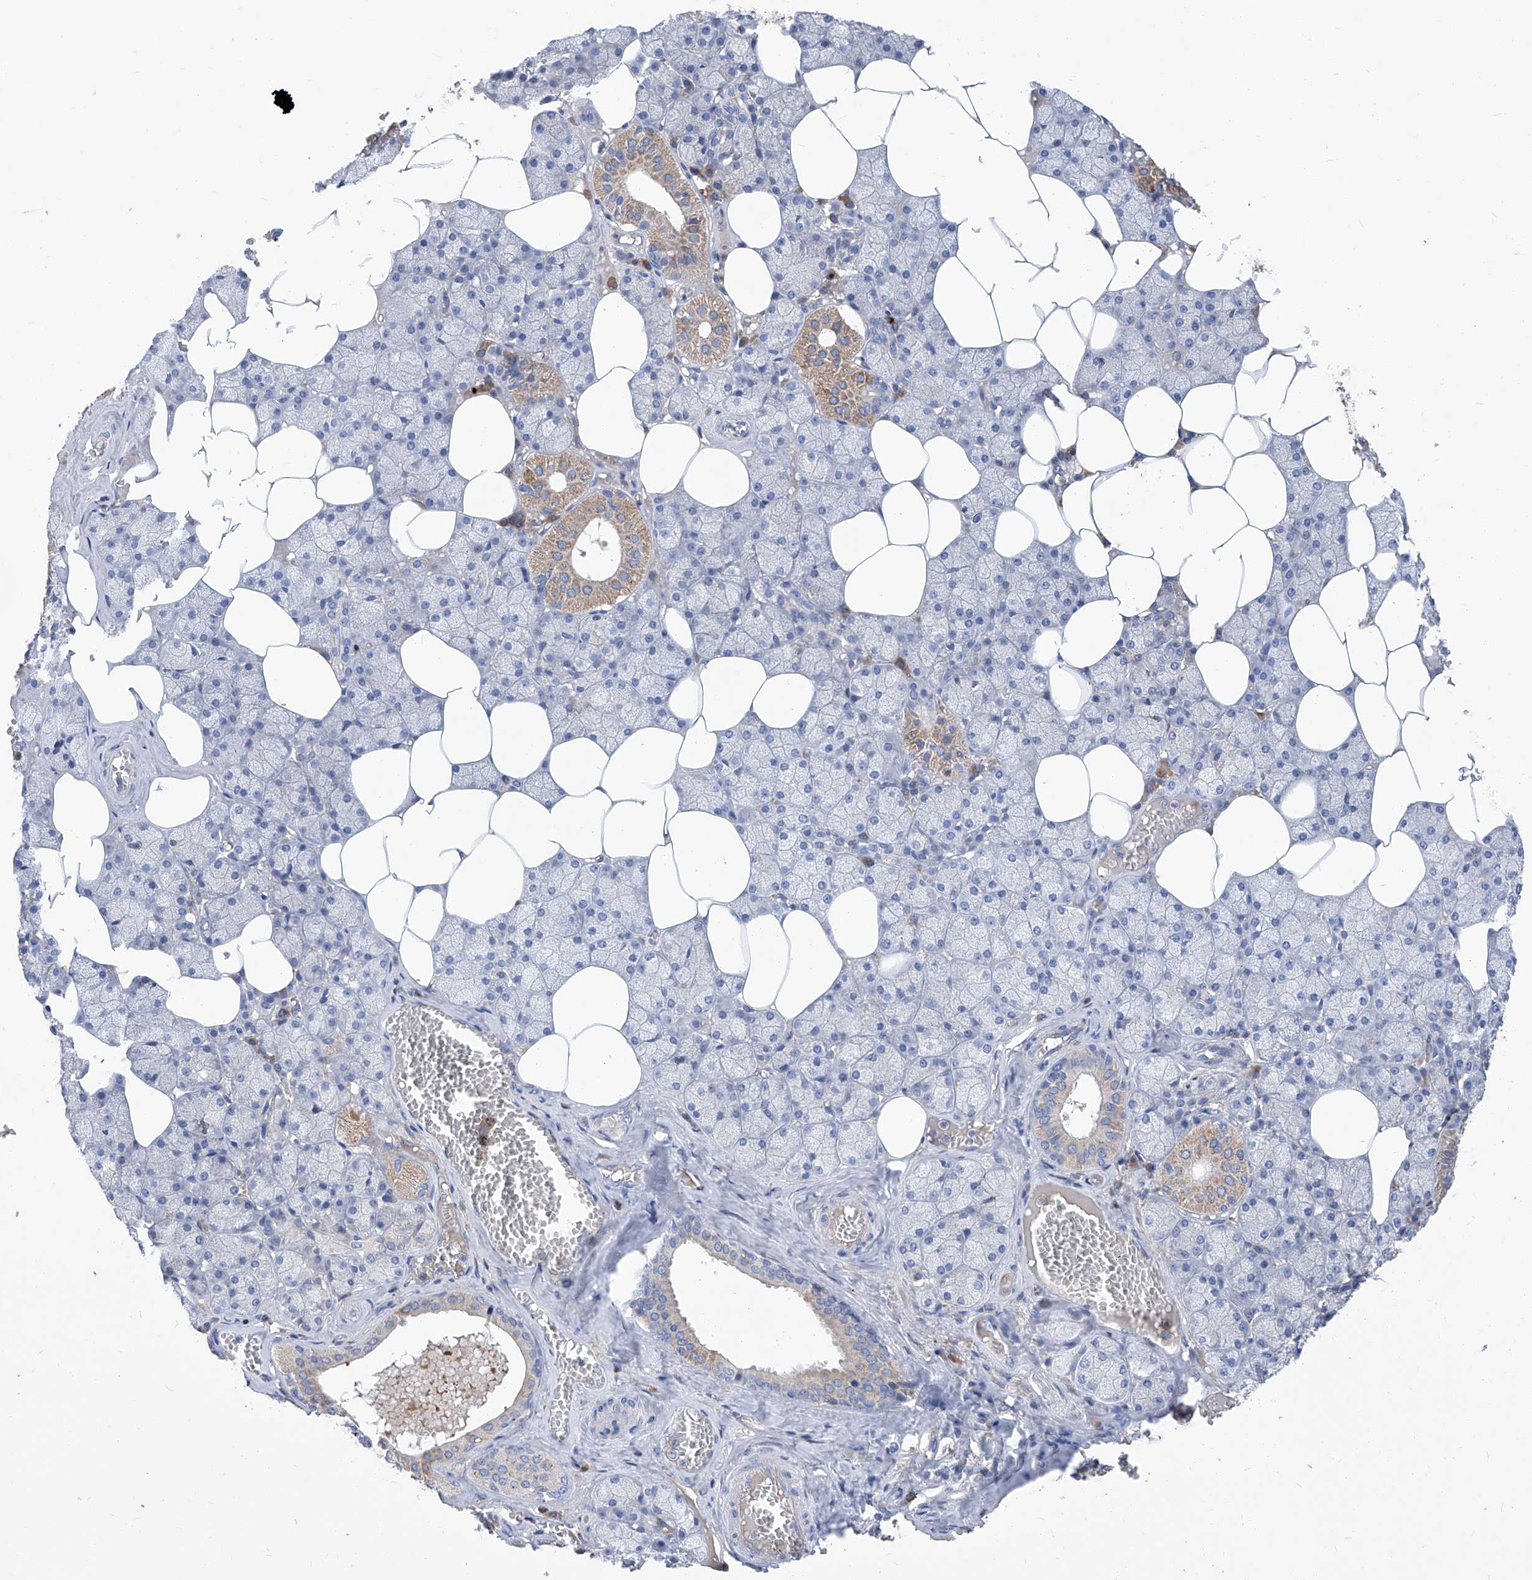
{"staining": {"intensity": "moderate", "quantity": "<25%", "location": "cytoplasmic/membranous"}, "tissue": "salivary gland", "cell_type": "Glandular cells", "image_type": "normal", "snomed": [{"axis": "morphology", "description": "Normal tissue, NOS"}, {"axis": "topography", "description": "Salivary gland"}], "caption": "Moderate cytoplasmic/membranous staining is identified in approximately <25% of glandular cells in normal salivary gland. (DAB = brown stain, brightfield microscopy at high magnification).", "gene": "EPHA8", "patient": {"sex": "male", "age": 62}}